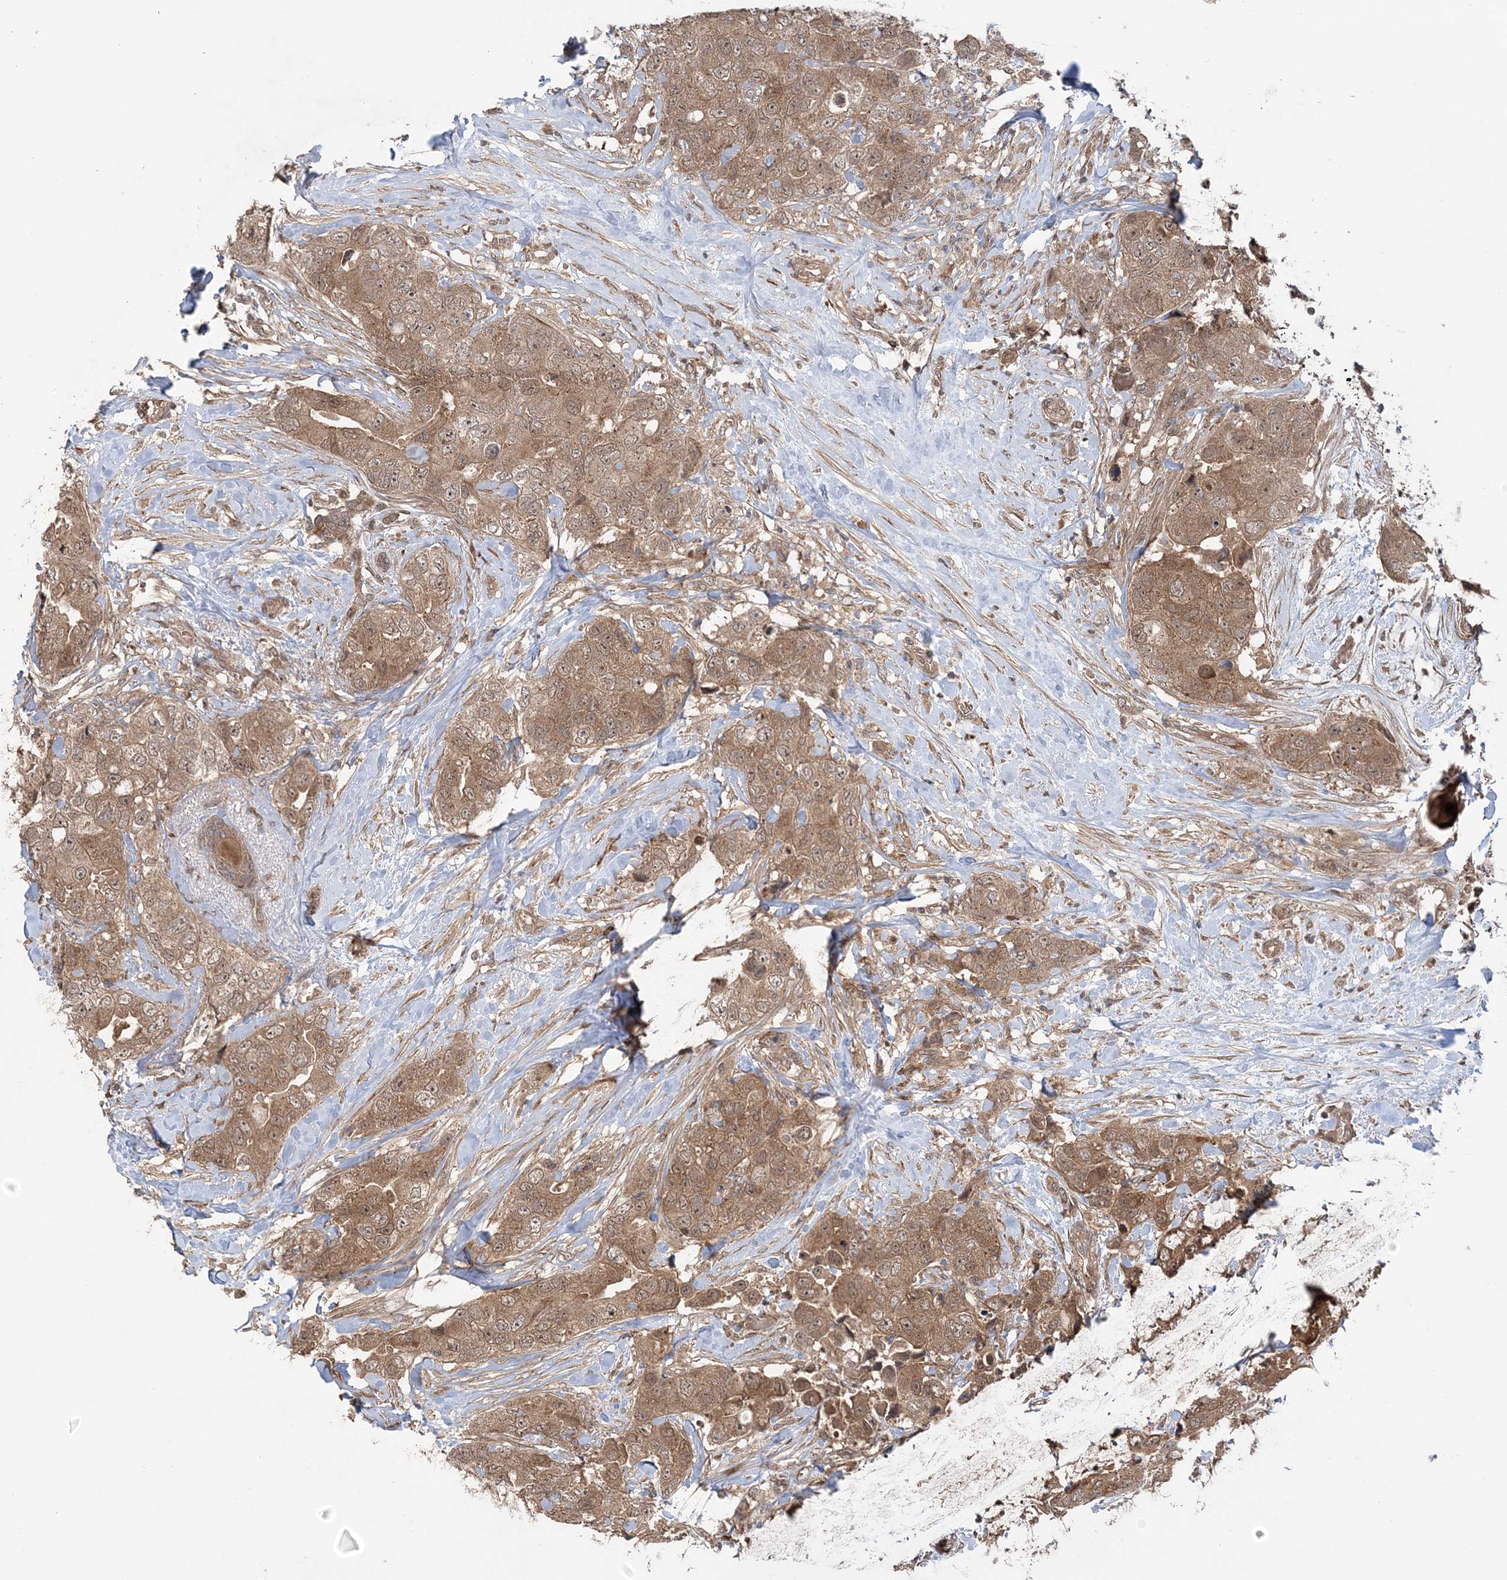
{"staining": {"intensity": "moderate", "quantity": ">75%", "location": "cytoplasmic/membranous,nuclear"}, "tissue": "breast cancer", "cell_type": "Tumor cells", "image_type": "cancer", "snomed": [{"axis": "morphology", "description": "Duct carcinoma"}, {"axis": "topography", "description": "Breast"}], "caption": "An image showing moderate cytoplasmic/membranous and nuclear positivity in approximately >75% of tumor cells in breast cancer, as visualized by brown immunohistochemical staining.", "gene": "UBTD2", "patient": {"sex": "female", "age": 62}}